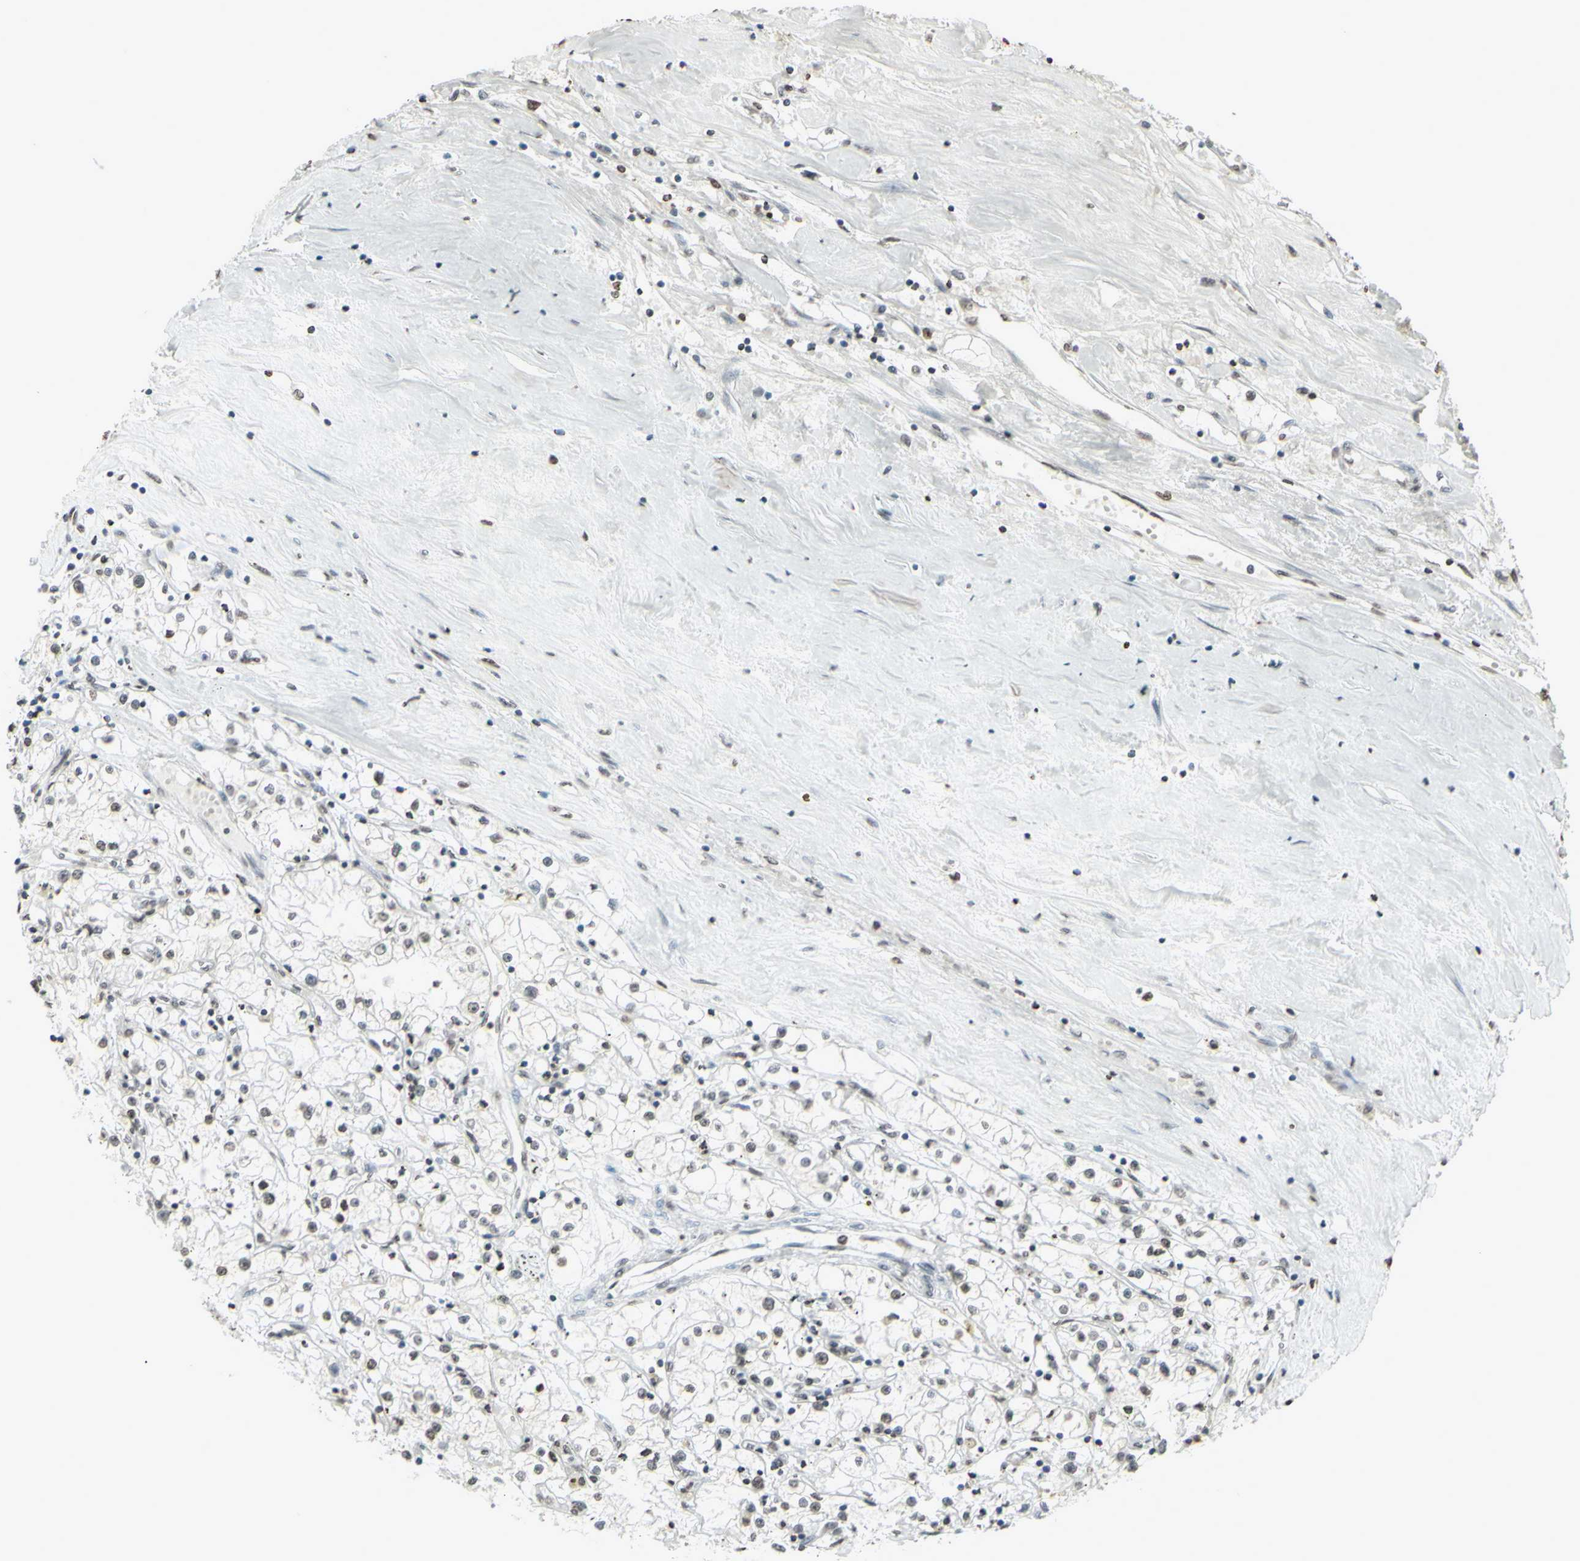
{"staining": {"intensity": "weak", "quantity": "<25%", "location": "nuclear"}, "tissue": "renal cancer", "cell_type": "Tumor cells", "image_type": "cancer", "snomed": [{"axis": "morphology", "description": "Adenocarcinoma, NOS"}, {"axis": "topography", "description": "Kidney"}], "caption": "Immunohistochemistry (IHC) image of human renal cancer stained for a protein (brown), which reveals no staining in tumor cells.", "gene": "CD79B", "patient": {"sex": "male", "age": 56}}